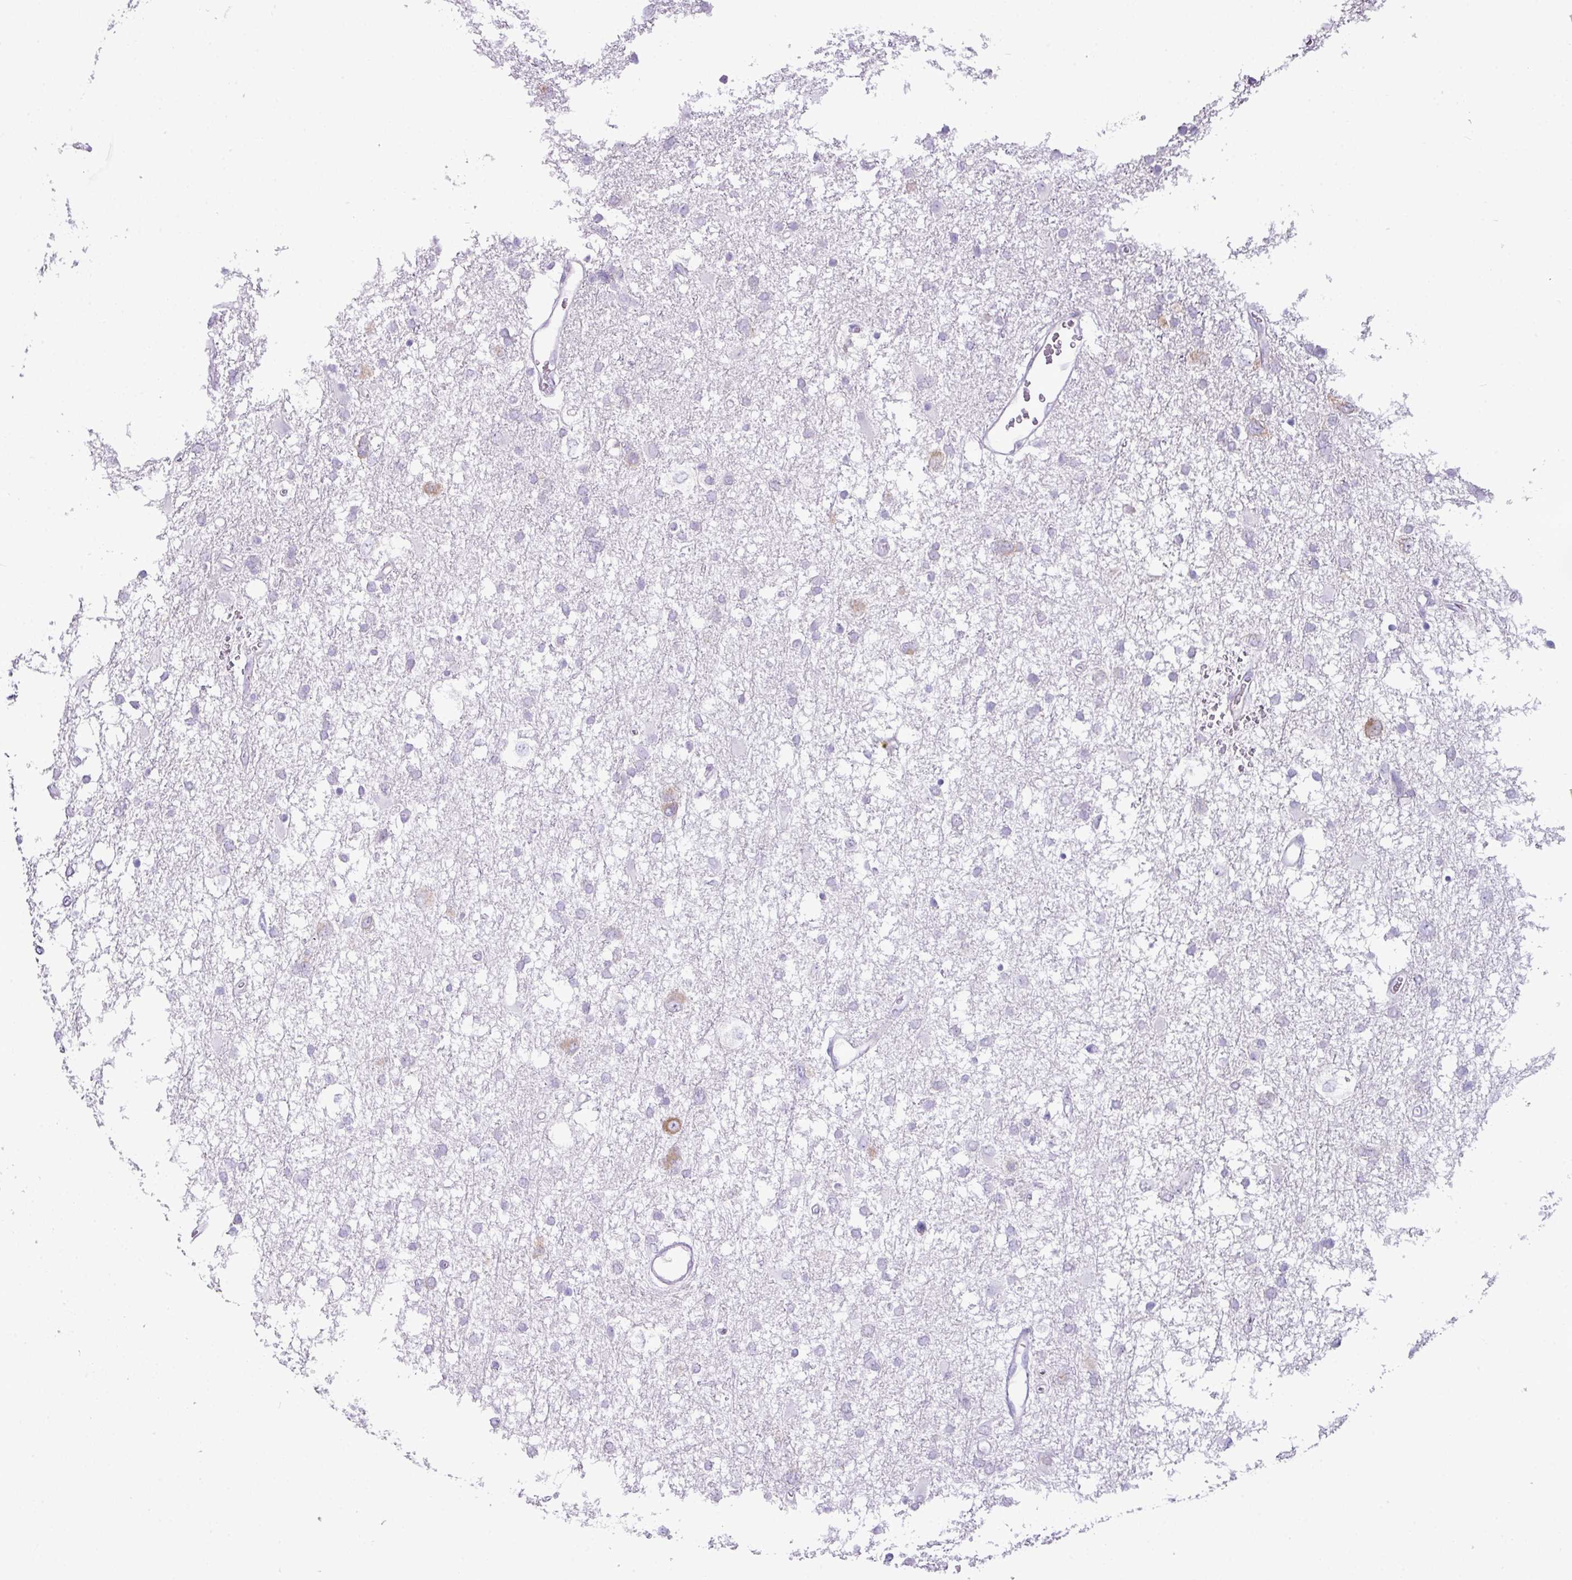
{"staining": {"intensity": "negative", "quantity": "none", "location": "none"}, "tissue": "glioma", "cell_type": "Tumor cells", "image_type": "cancer", "snomed": [{"axis": "morphology", "description": "Glioma, malignant, High grade"}, {"axis": "topography", "description": "Brain"}], "caption": "Immunohistochemistry (IHC) of glioma demonstrates no expression in tumor cells. The staining is performed using DAB brown chromogen with nuclei counter-stained in using hematoxylin.", "gene": "RGS21", "patient": {"sex": "male", "age": 61}}